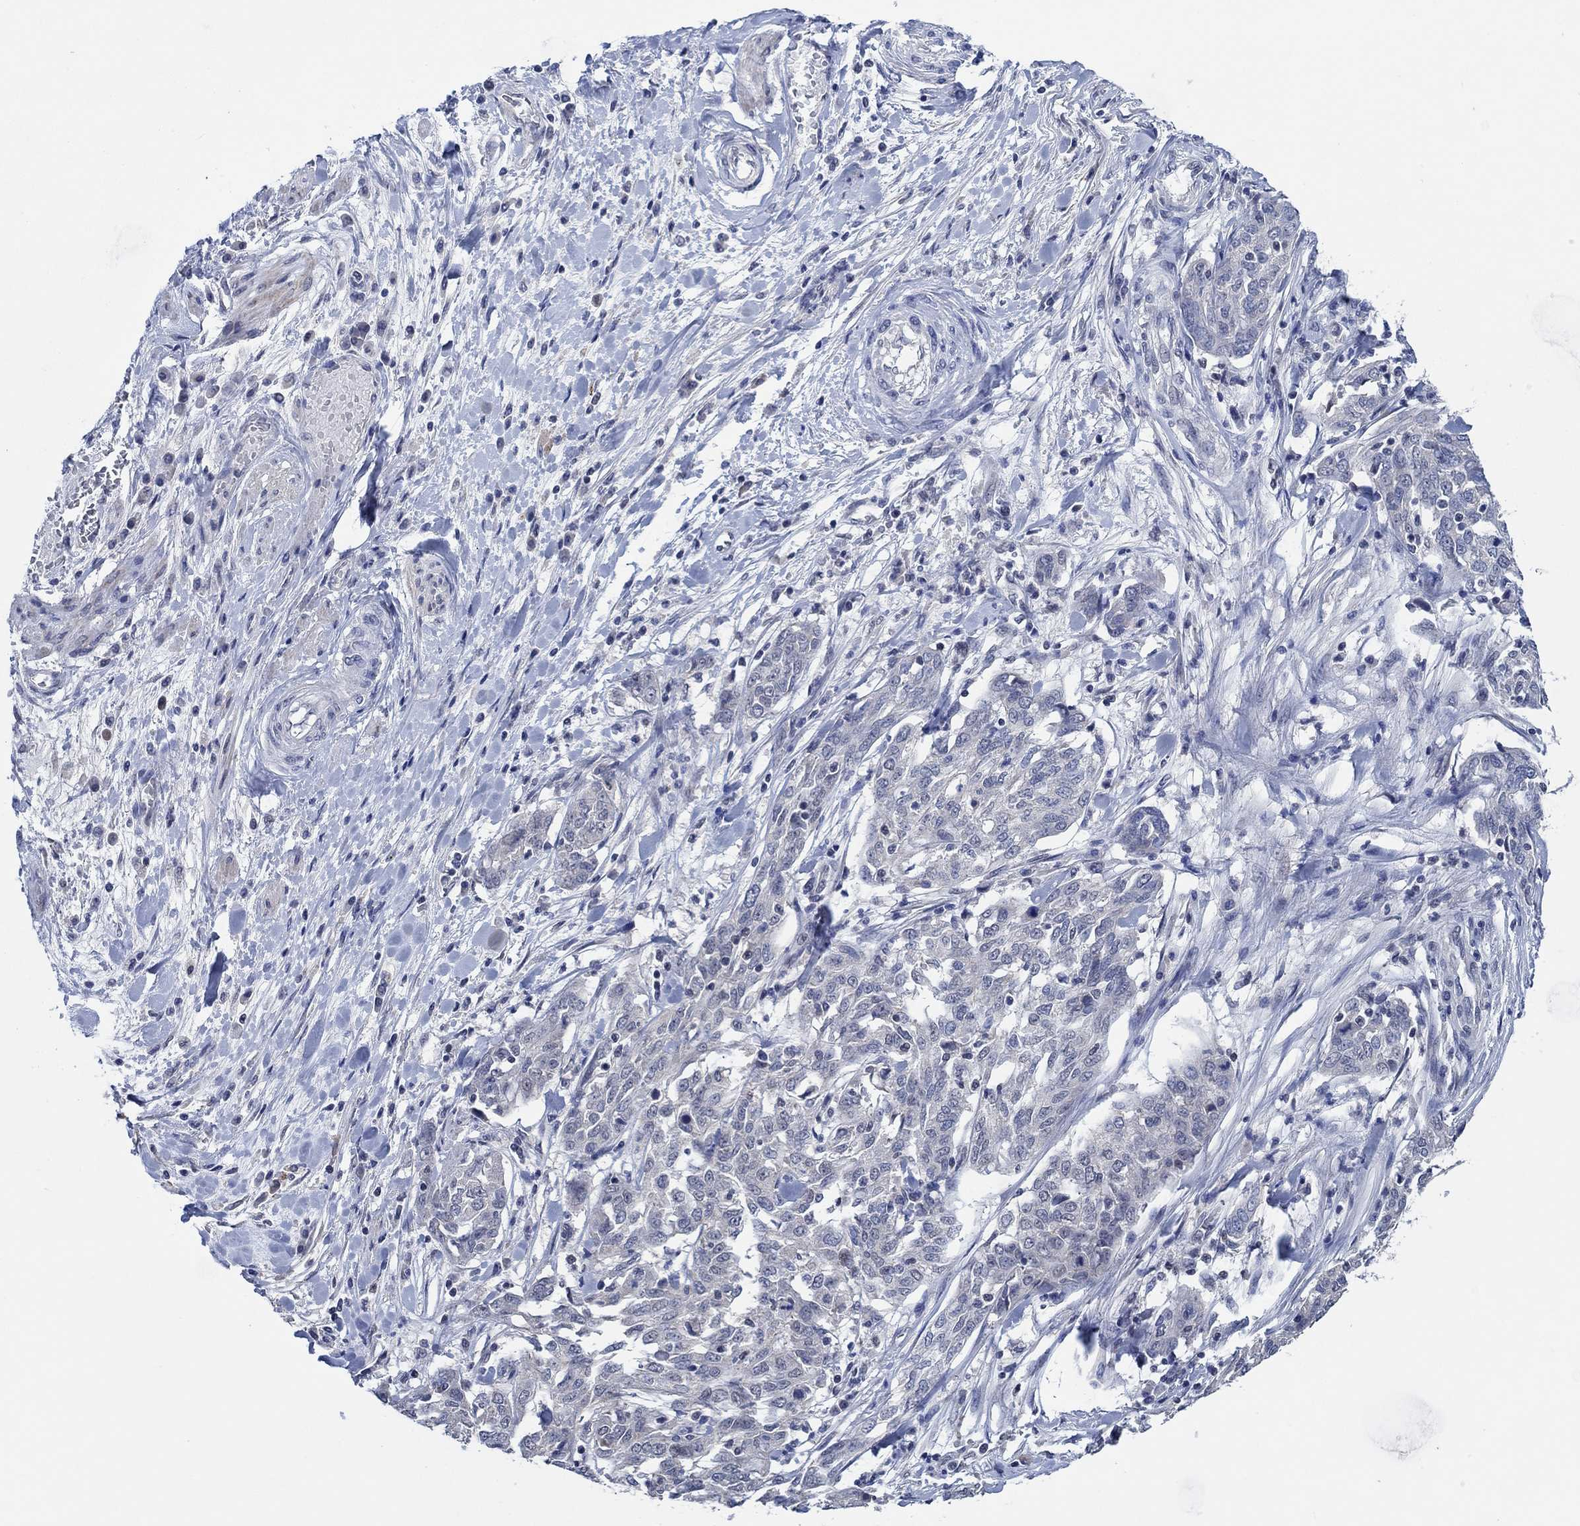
{"staining": {"intensity": "negative", "quantity": "none", "location": "none"}, "tissue": "ovarian cancer", "cell_type": "Tumor cells", "image_type": "cancer", "snomed": [{"axis": "morphology", "description": "Cystadenocarcinoma, serous, NOS"}, {"axis": "topography", "description": "Ovary"}], "caption": "An image of human ovarian cancer (serous cystadenocarcinoma) is negative for staining in tumor cells.", "gene": "PRRT3", "patient": {"sex": "female", "age": 67}}